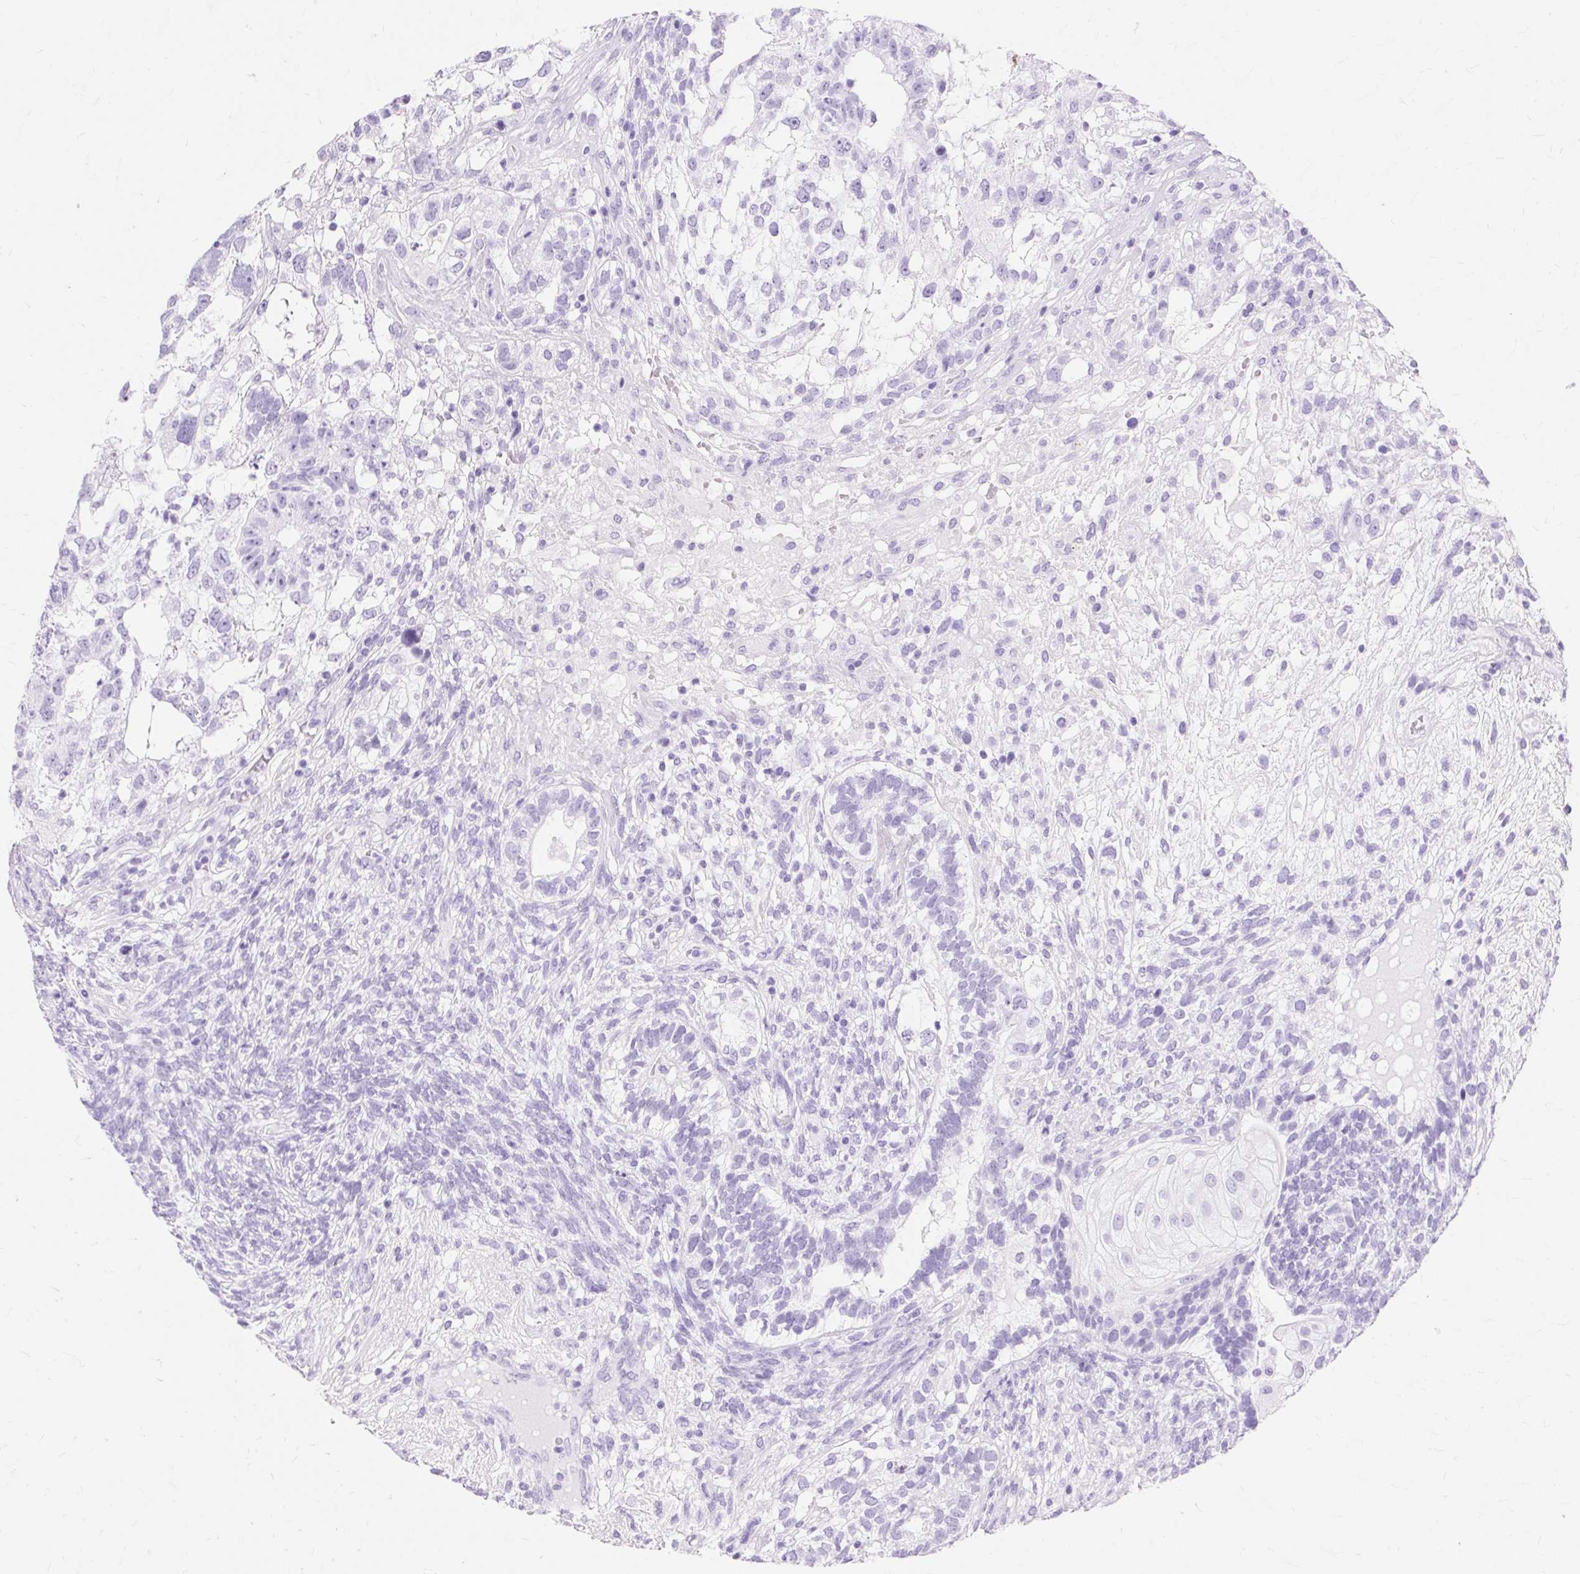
{"staining": {"intensity": "negative", "quantity": "none", "location": "none"}, "tissue": "testis cancer", "cell_type": "Tumor cells", "image_type": "cancer", "snomed": [{"axis": "morphology", "description": "Seminoma, NOS"}, {"axis": "morphology", "description": "Carcinoma, Embryonal, NOS"}, {"axis": "topography", "description": "Testis"}], "caption": "Immunohistochemistry photomicrograph of testis cancer stained for a protein (brown), which displays no expression in tumor cells.", "gene": "MBP", "patient": {"sex": "male", "age": 41}}